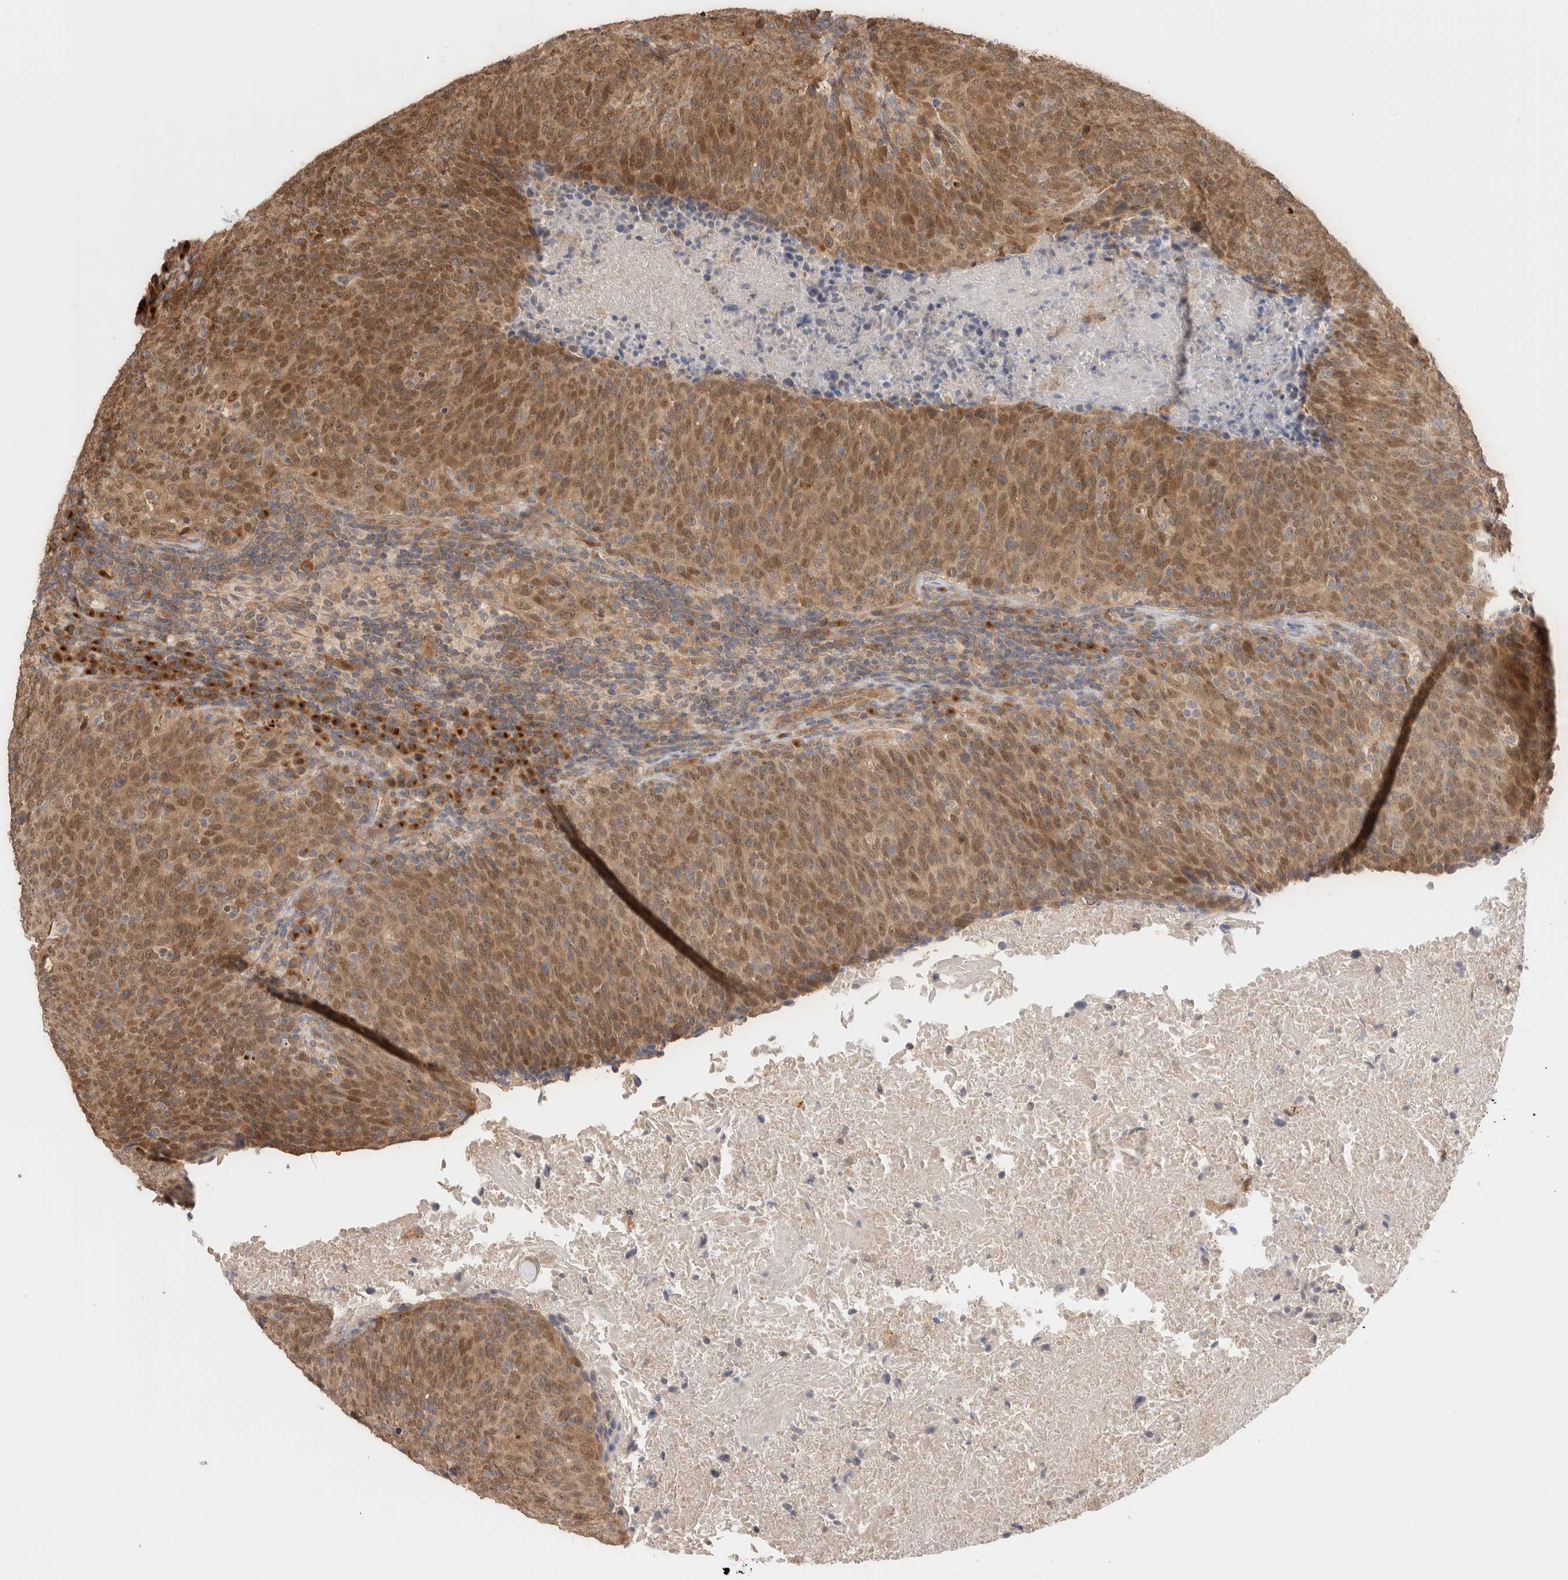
{"staining": {"intensity": "moderate", "quantity": ">75%", "location": "cytoplasmic/membranous,nuclear"}, "tissue": "head and neck cancer", "cell_type": "Tumor cells", "image_type": "cancer", "snomed": [{"axis": "morphology", "description": "Squamous cell carcinoma, NOS"}, {"axis": "morphology", "description": "Squamous cell carcinoma, metastatic, NOS"}, {"axis": "topography", "description": "Lymph node"}, {"axis": "topography", "description": "Head-Neck"}], "caption": "Moderate cytoplasmic/membranous and nuclear protein positivity is present in about >75% of tumor cells in head and neck cancer. The protein is shown in brown color, while the nuclei are stained blue.", "gene": "ACTL9", "patient": {"sex": "male", "age": 62}}